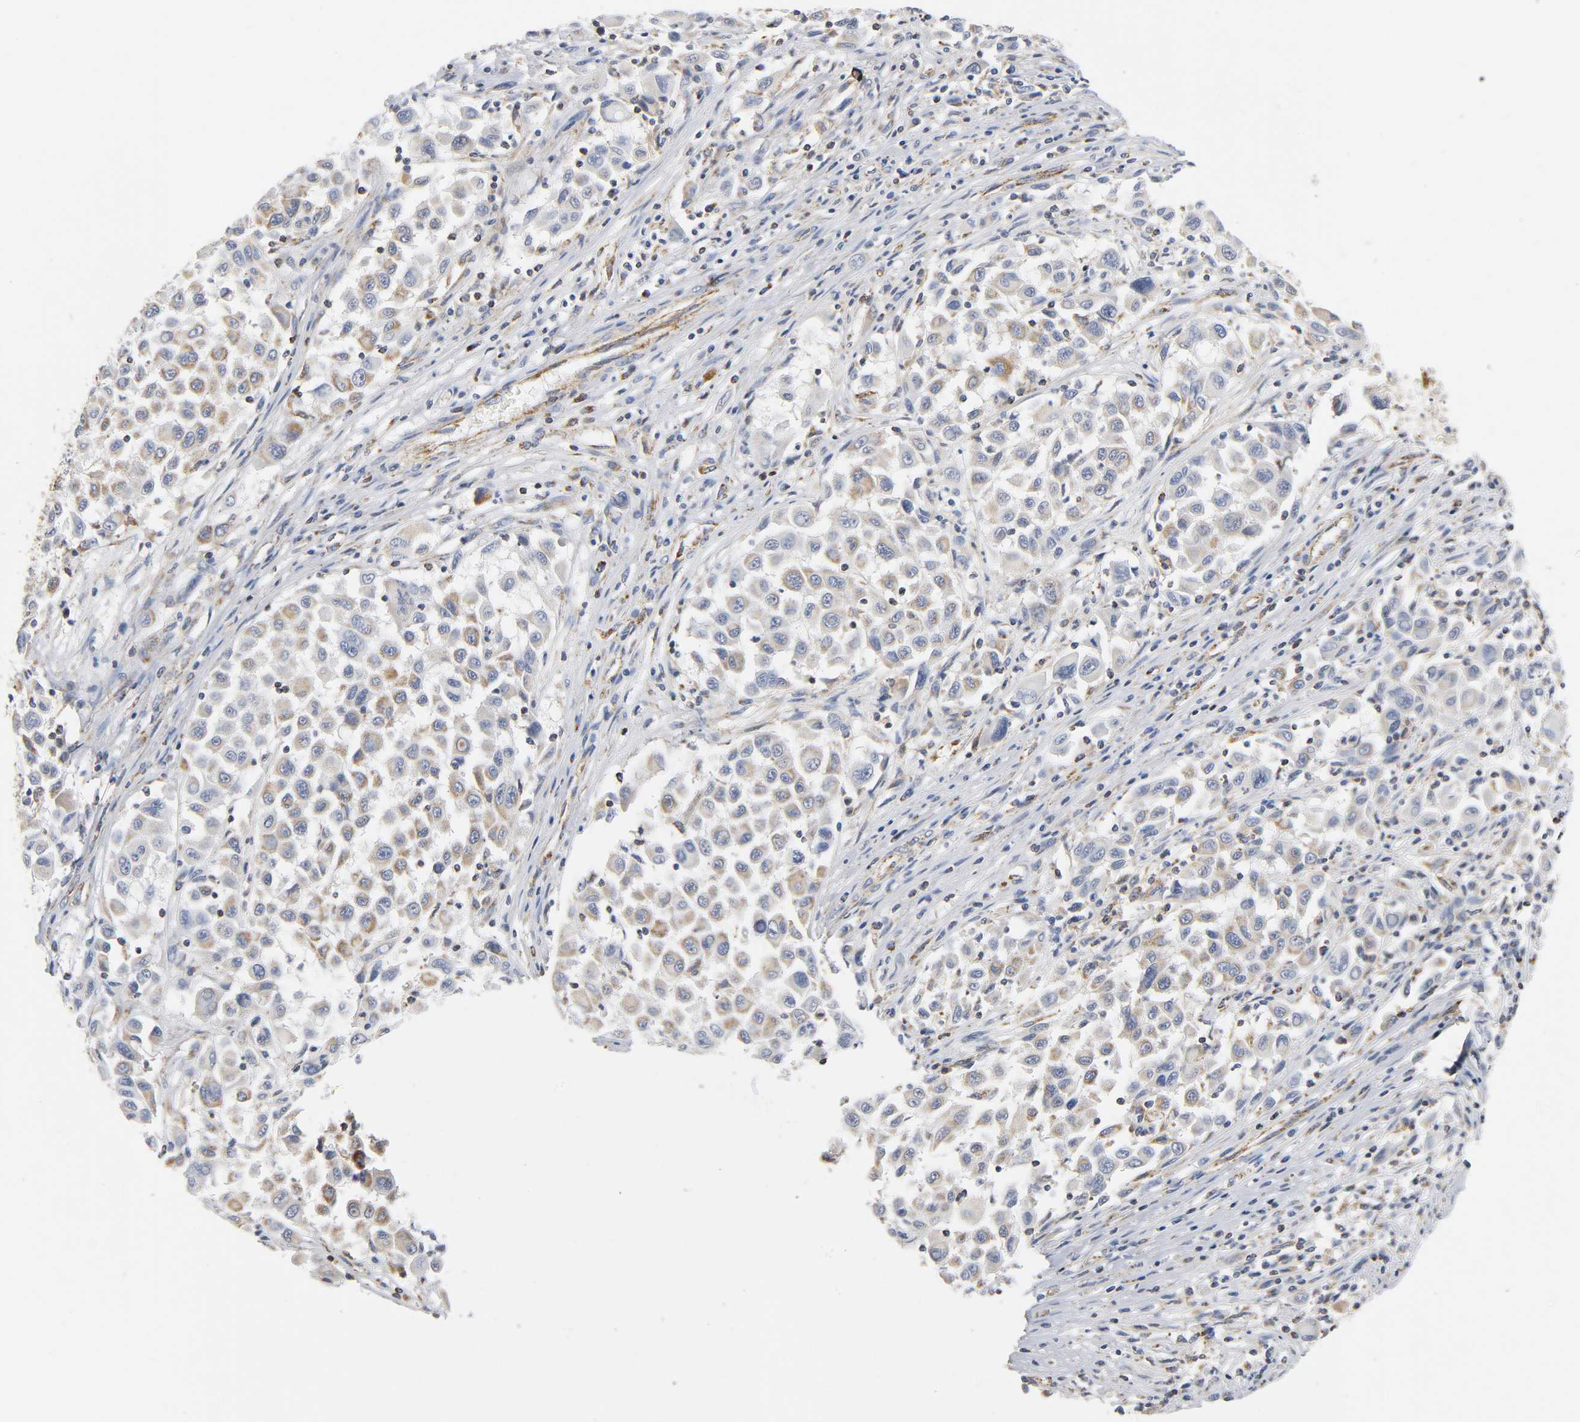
{"staining": {"intensity": "weak", "quantity": ">75%", "location": "cytoplasmic/membranous"}, "tissue": "melanoma", "cell_type": "Tumor cells", "image_type": "cancer", "snomed": [{"axis": "morphology", "description": "Malignant melanoma, Metastatic site"}, {"axis": "topography", "description": "Lymph node"}], "caption": "Melanoma stained with a brown dye exhibits weak cytoplasmic/membranous positive expression in about >75% of tumor cells.", "gene": "BAK1", "patient": {"sex": "male", "age": 61}}